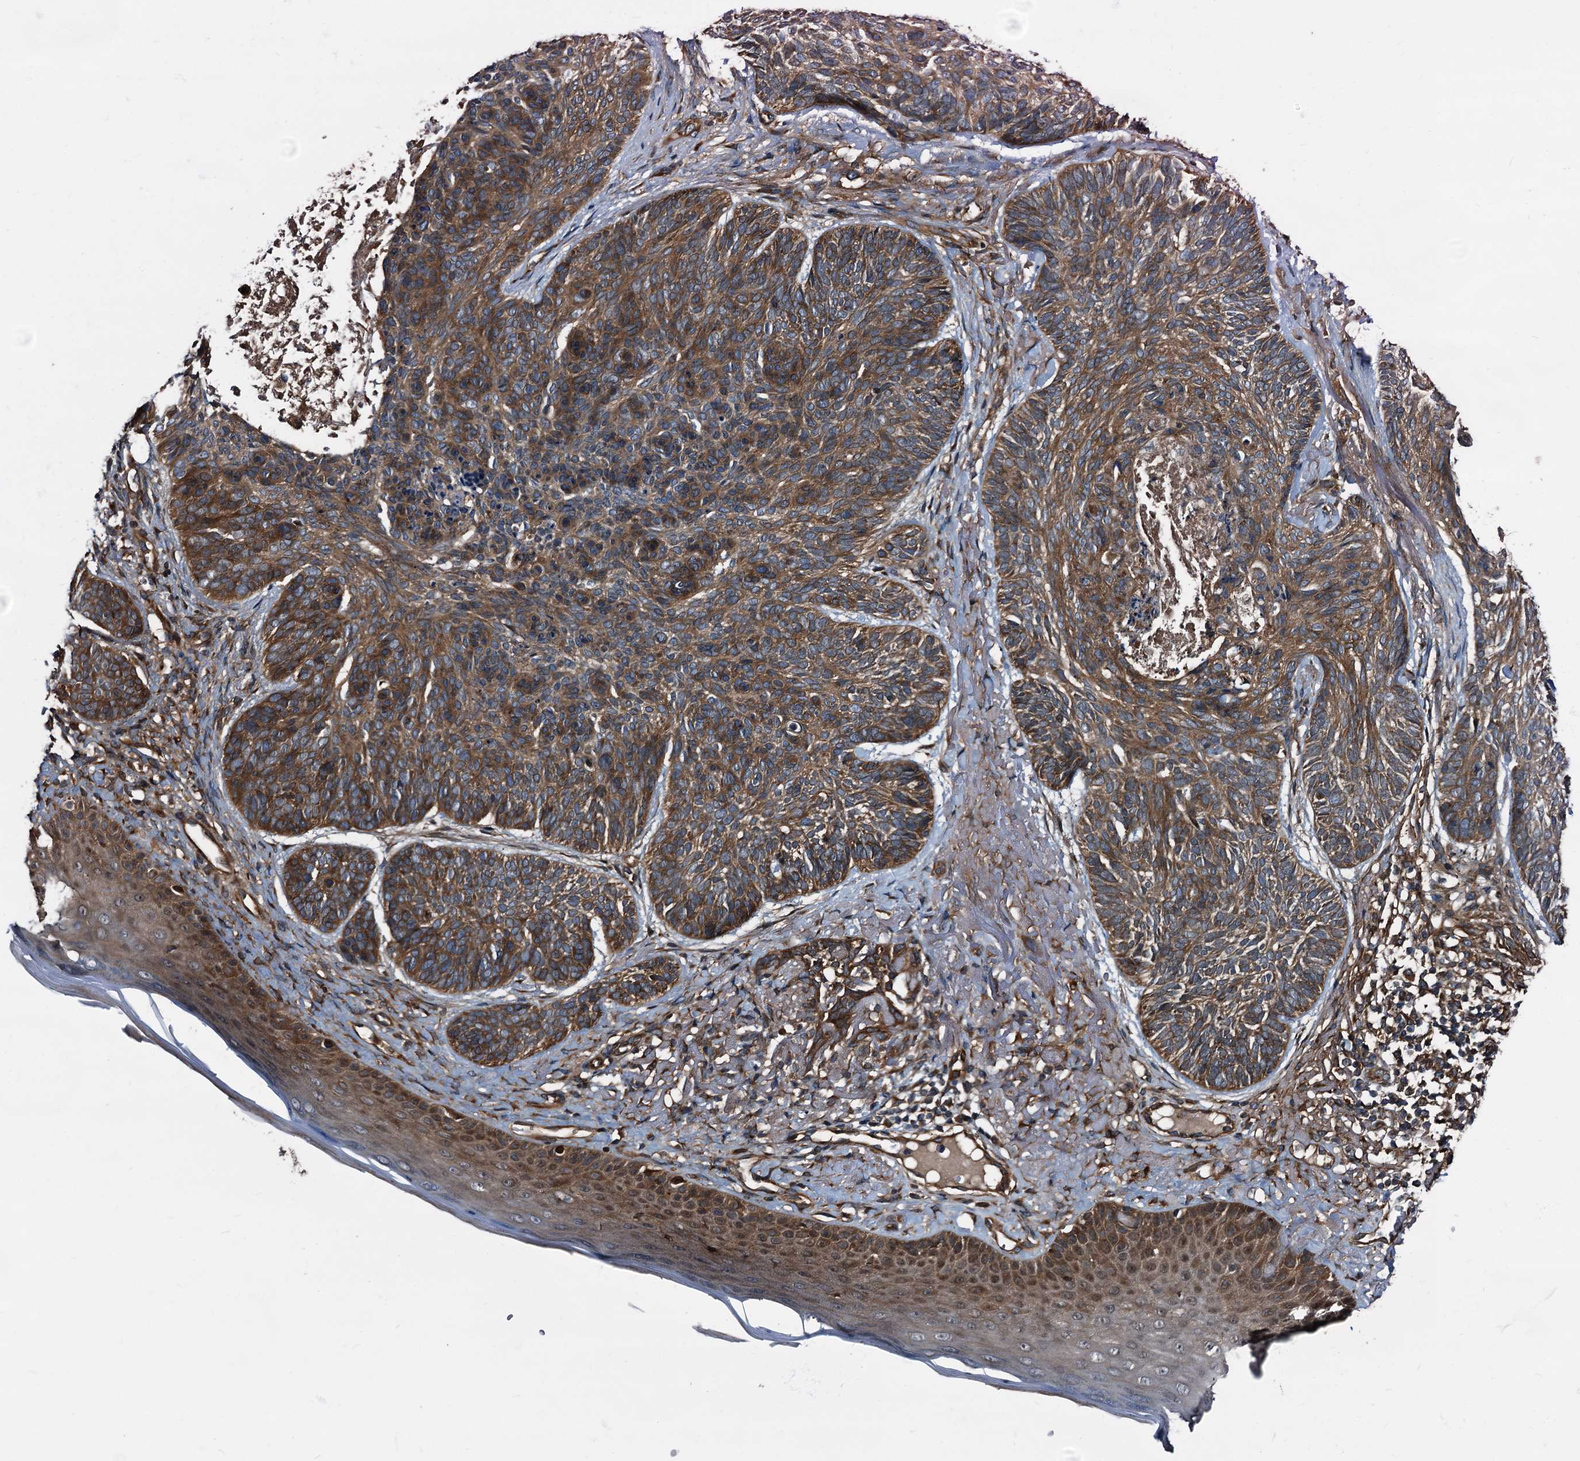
{"staining": {"intensity": "strong", "quantity": ">75%", "location": "cytoplasmic/membranous"}, "tissue": "skin cancer", "cell_type": "Tumor cells", "image_type": "cancer", "snomed": [{"axis": "morphology", "description": "Normal tissue, NOS"}, {"axis": "morphology", "description": "Basal cell carcinoma"}, {"axis": "topography", "description": "Skin"}], "caption": "About >75% of tumor cells in human skin cancer (basal cell carcinoma) show strong cytoplasmic/membranous protein expression as visualized by brown immunohistochemical staining.", "gene": "PEX5", "patient": {"sex": "male", "age": 66}}